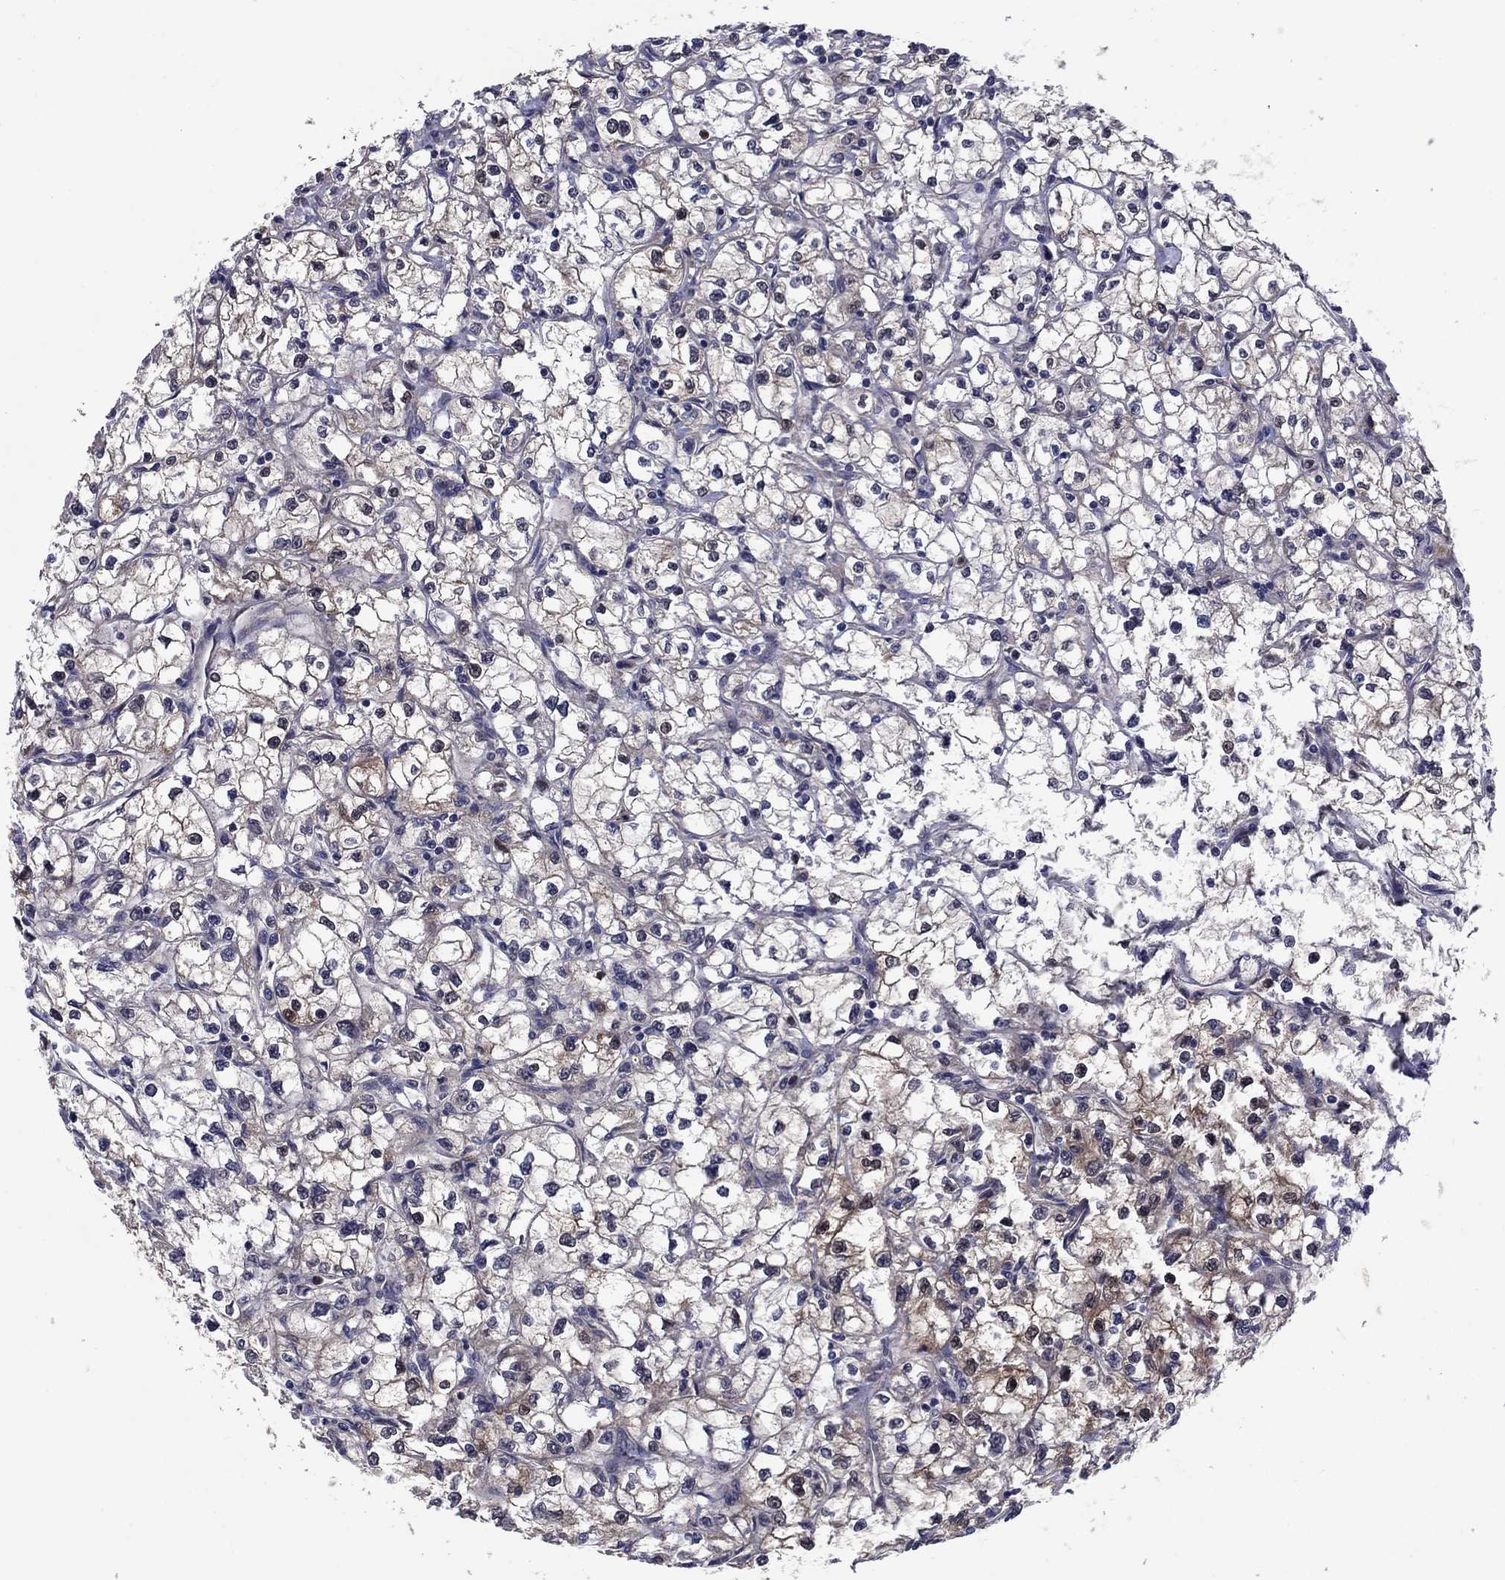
{"staining": {"intensity": "weak", "quantity": "<25%", "location": "cytoplasmic/membranous"}, "tissue": "renal cancer", "cell_type": "Tumor cells", "image_type": "cancer", "snomed": [{"axis": "morphology", "description": "Adenocarcinoma, NOS"}, {"axis": "topography", "description": "Kidney"}], "caption": "Human renal cancer stained for a protein using IHC exhibits no positivity in tumor cells.", "gene": "MSRB1", "patient": {"sex": "male", "age": 67}}